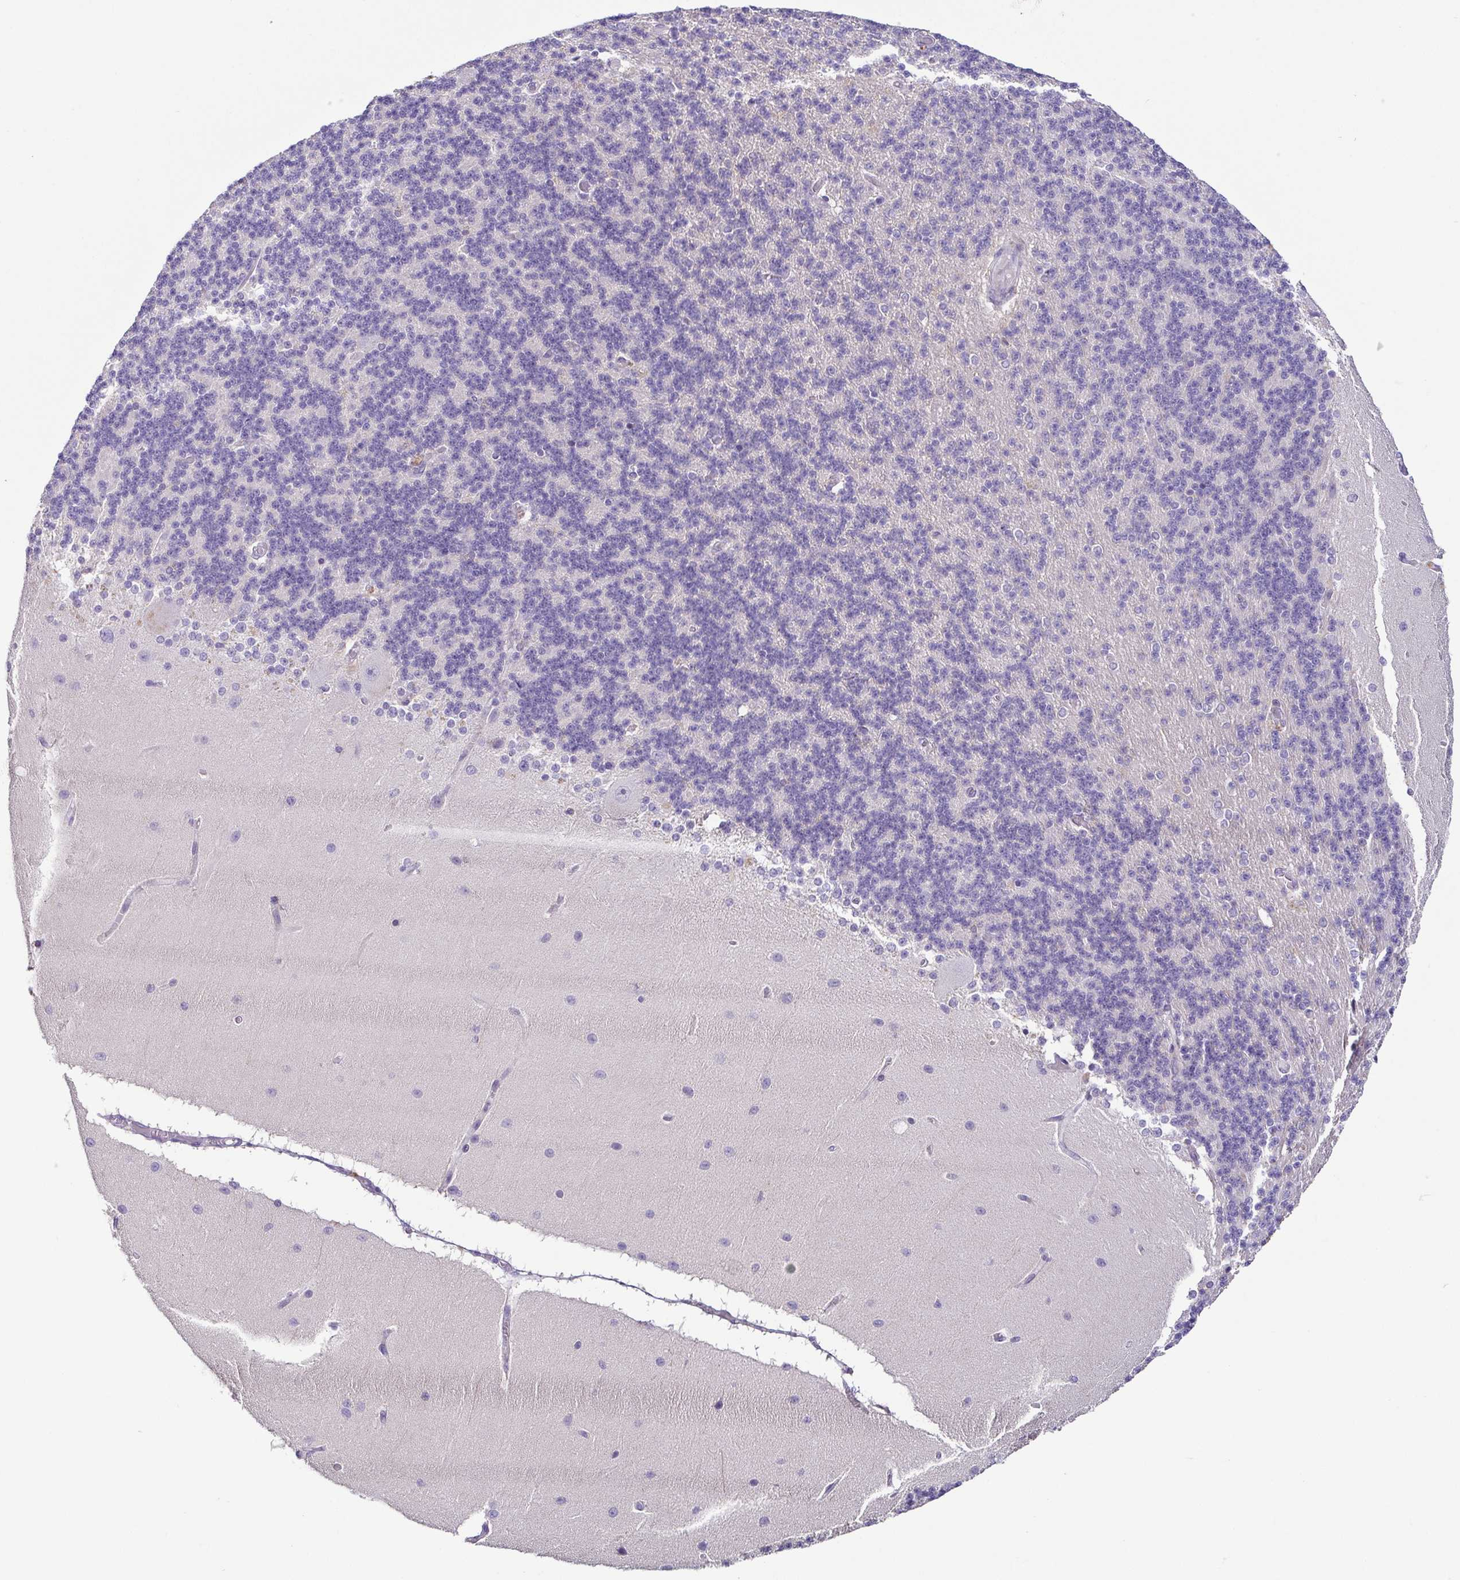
{"staining": {"intensity": "negative", "quantity": "none", "location": "none"}, "tissue": "cerebellum", "cell_type": "Cells in granular layer", "image_type": "normal", "snomed": [{"axis": "morphology", "description": "Normal tissue, NOS"}, {"axis": "topography", "description": "Cerebellum"}], "caption": "Immunohistochemical staining of unremarkable cerebellum shows no significant positivity in cells in granular layer.", "gene": "TERT", "patient": {"sex": "female", "age": 54}}